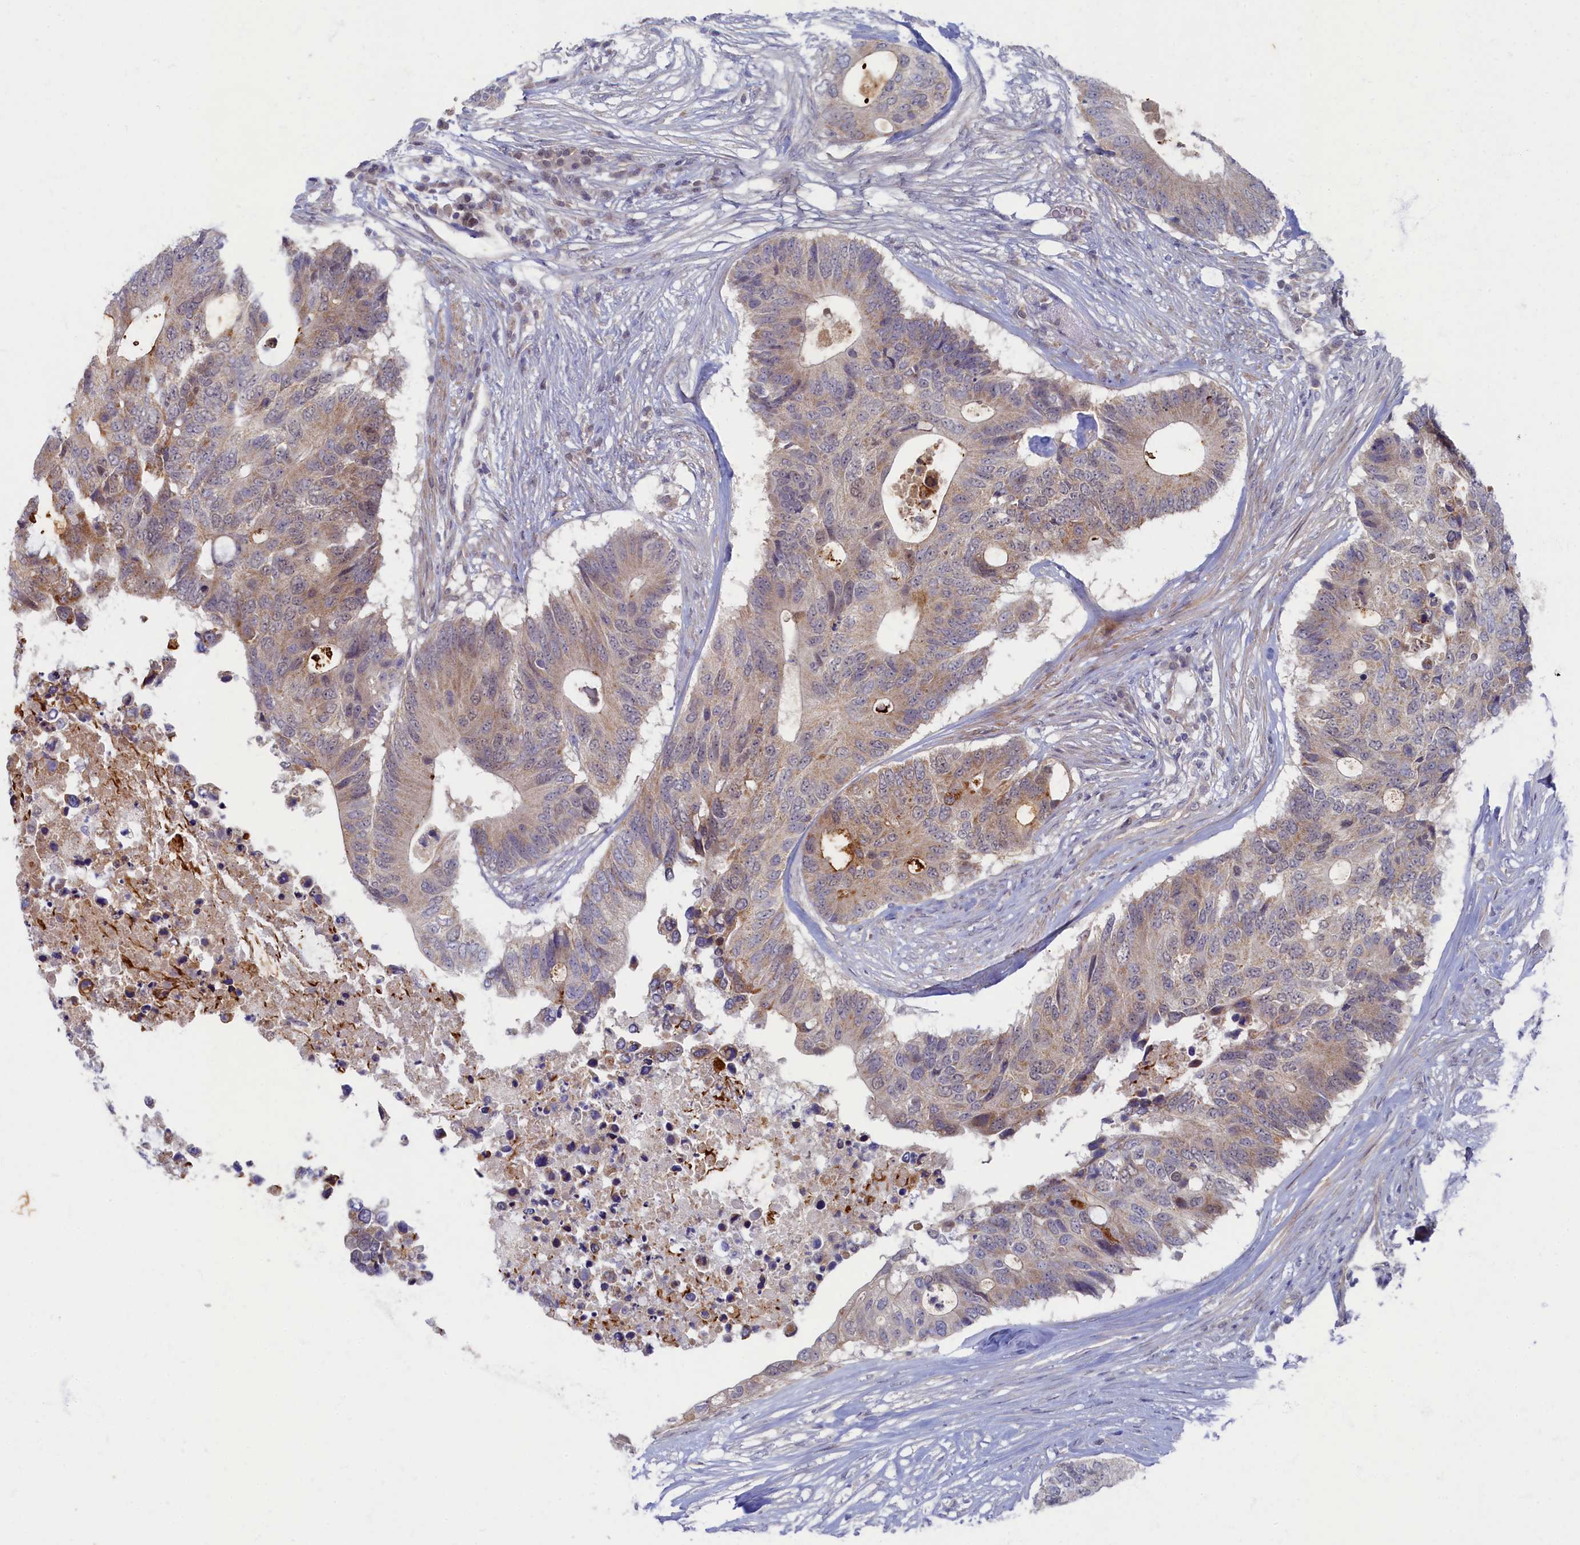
{"staining": {"intensity": "weak", "quantity": "<25%", "location": "cytoplasmic/membranous"}, "tissue": "colorectal cancer", "cell_type": "Tumor cells", "image_type": "cancer", "snomed": [{"axis": "morphology", "description": "Adenocarcinoma, NOS"}, {"axis": "topography", "description": "Colon"}], "caption": "Human adenocarcinoma (colorectal) stained for a protein using IHC reveals no positivity in tumor cells.", "gene": "WDR59", "patient": {"sex": "male", "age": 71}}